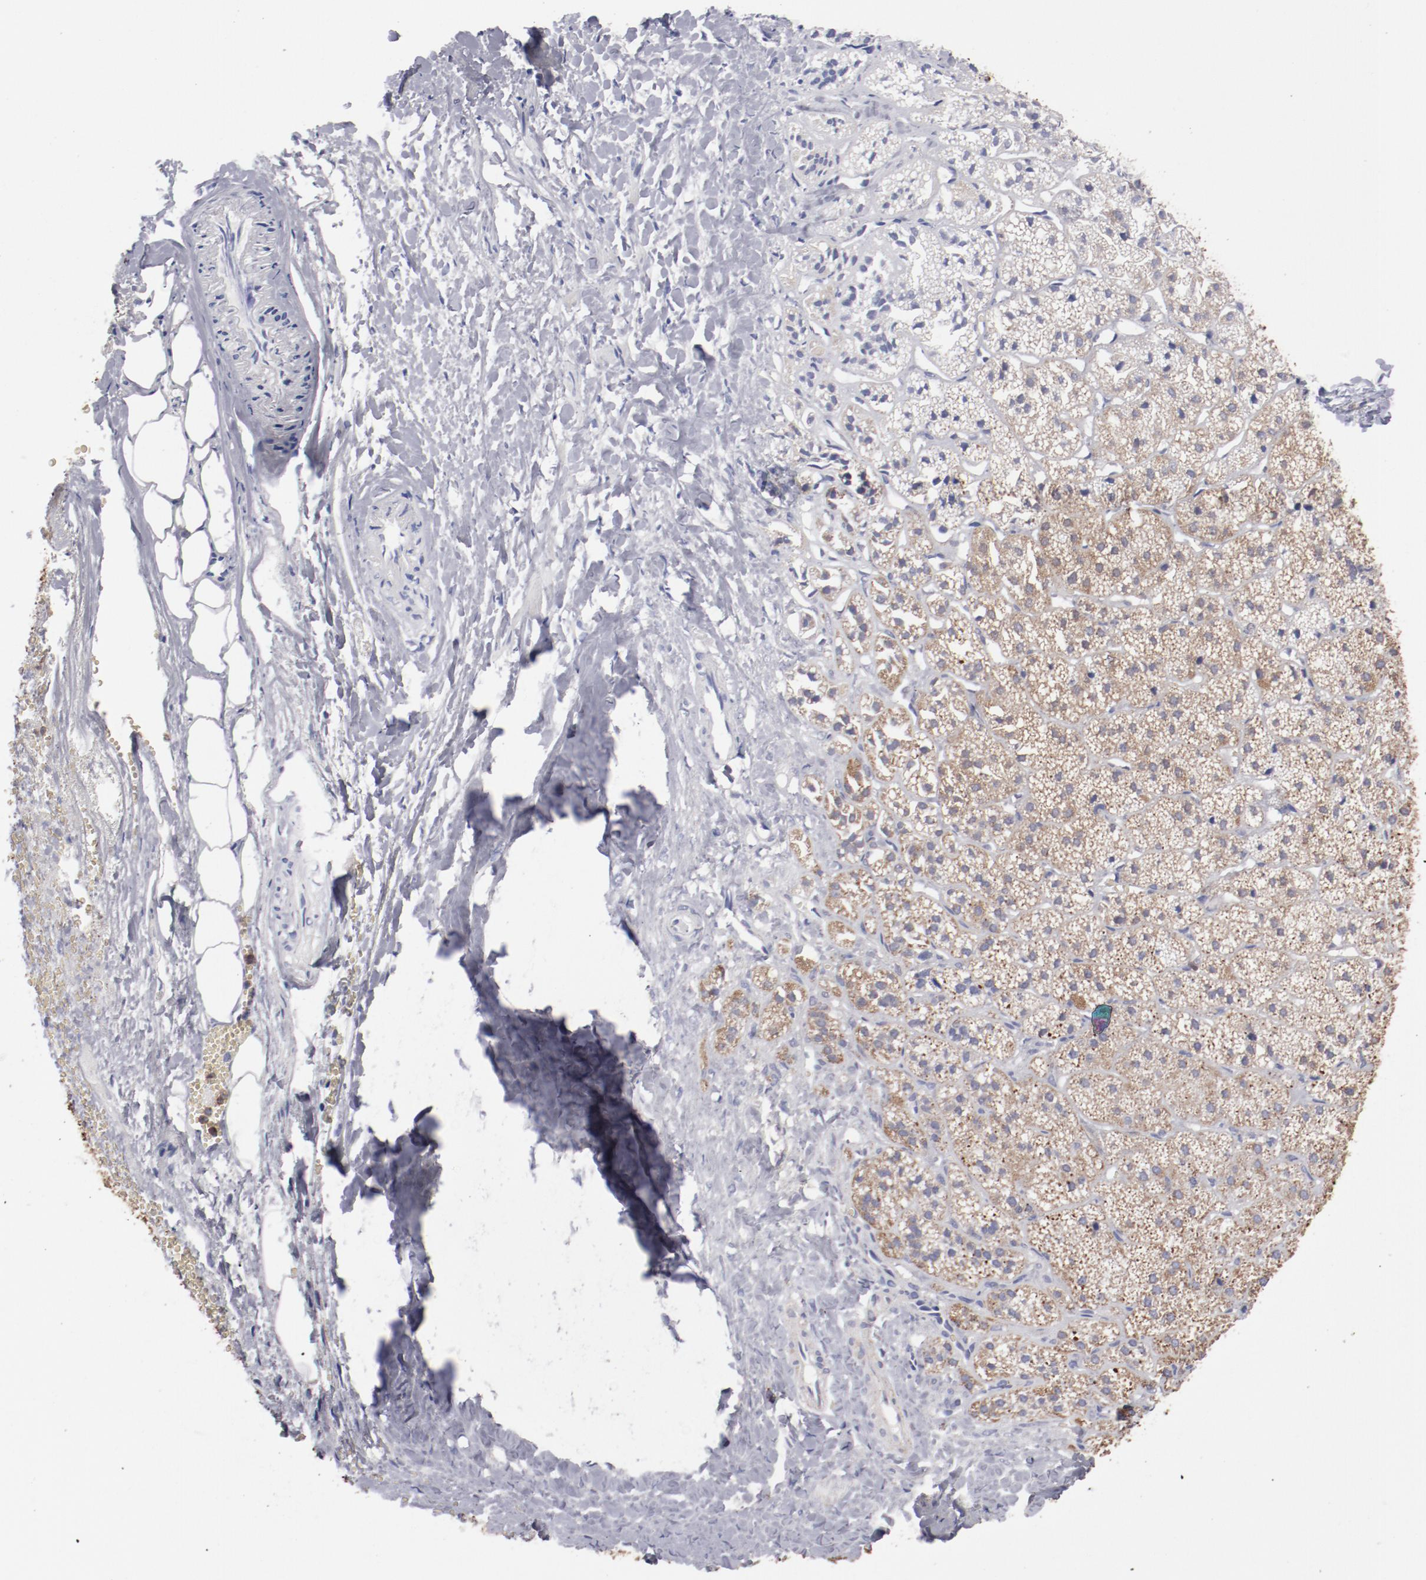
{"staining": {"intensity": "moderate", "quantity": ">75%", "location": "cytoplasmic/membranous"}, "tissue": "adrenal gland", "cell_type": "Glandular cells", "image_type": "normal", "snomed": [{"axis": "morphology", "description": "Normal tissue, NOS"}, {"axis": "topography", "description": "Adrenal gland"}], "caption": "High-magnification brightfield microscopy of unremarkable adrenal gland stained with DAB (brown) and counterstained with hematoxylin (blue). glandular cells exhibit moderate cytoplasmic/membranous staining is present in about>75% of cells.", "gene": "FGR", "patient": {"sex": "female", "age": 71}}